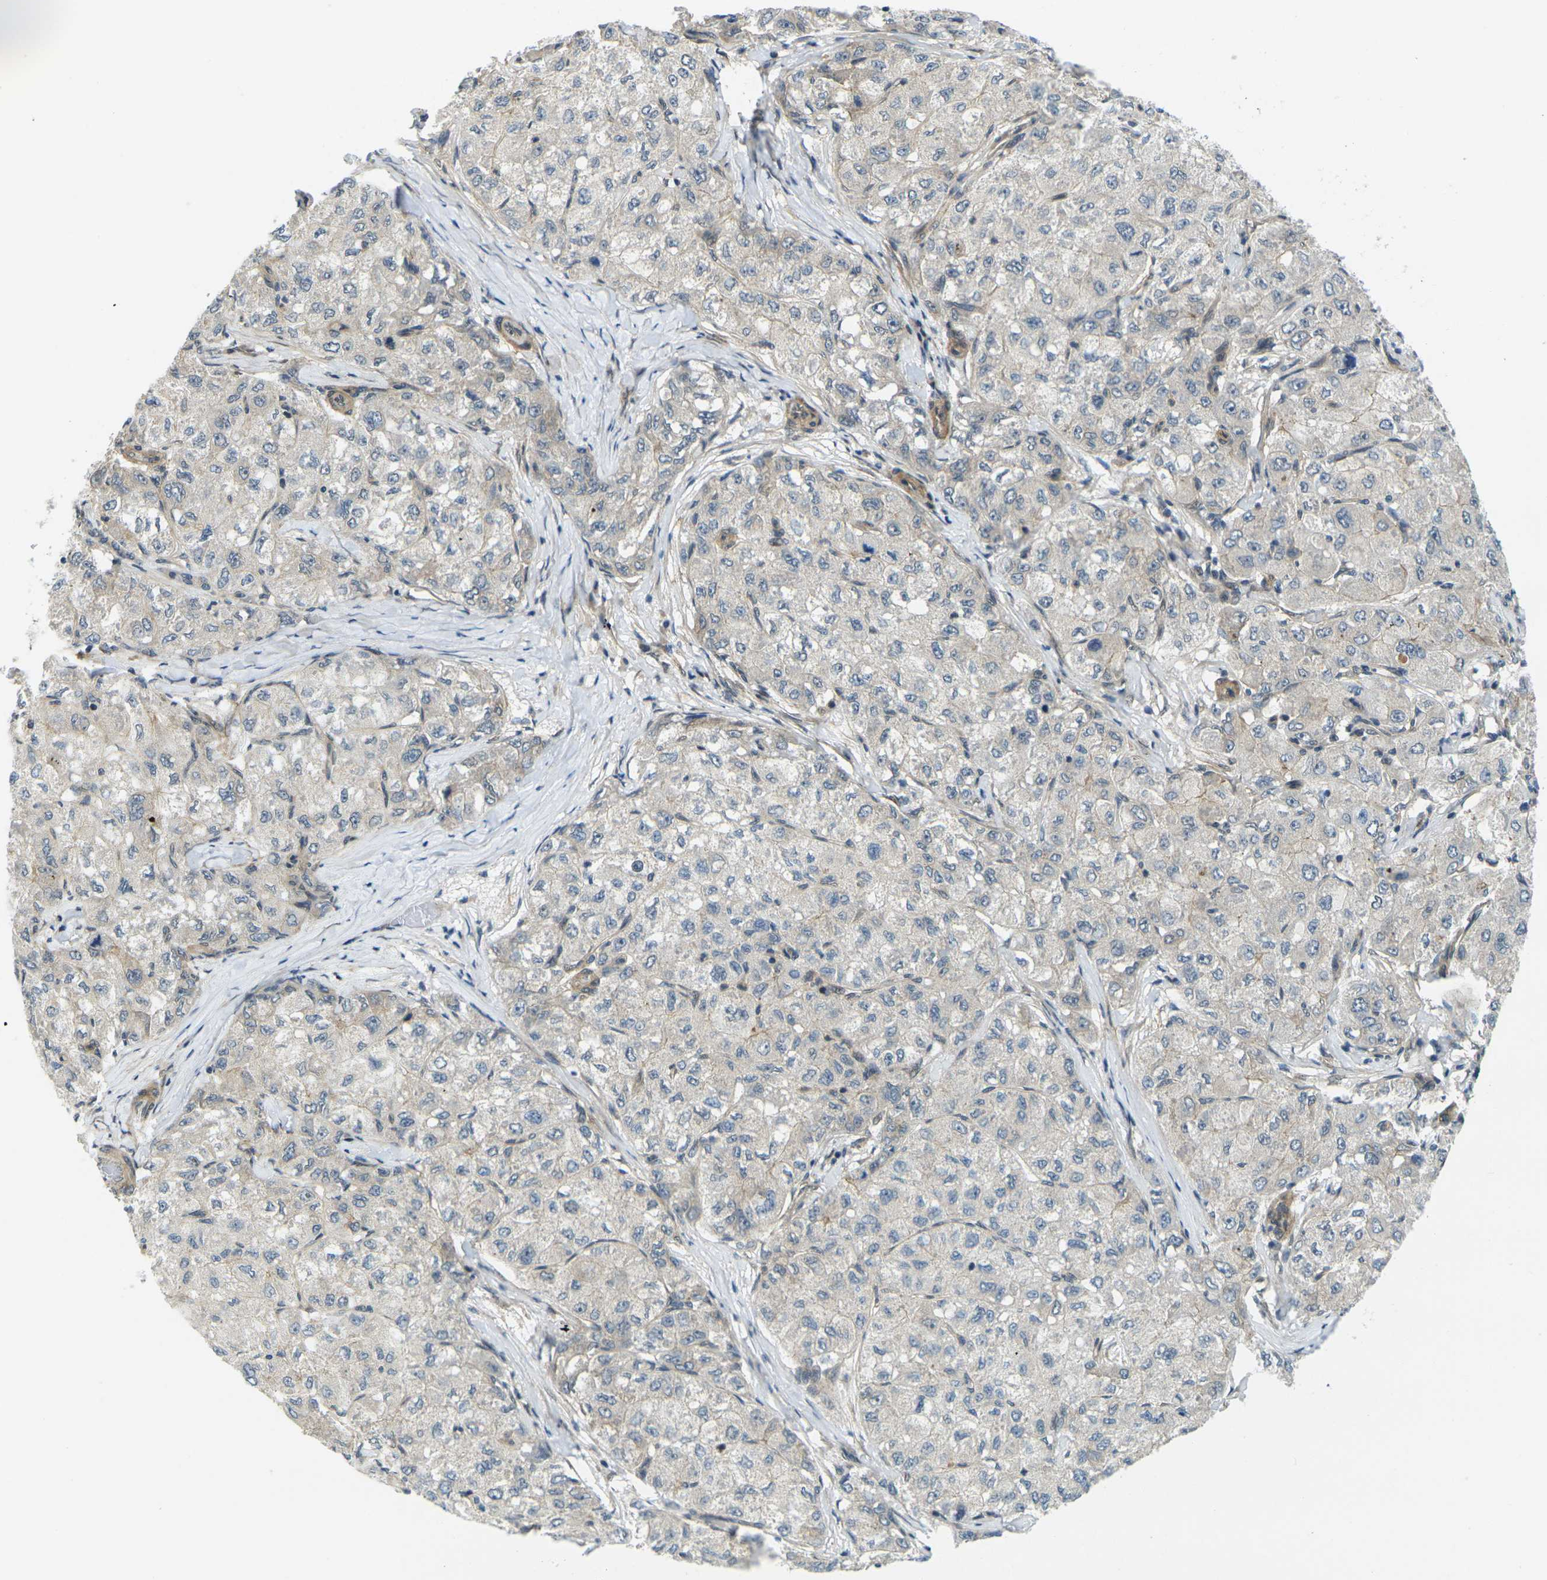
{"staining": {"intensity": "negative", "quantity": "none", "location": "none"}, "tissue": "liver cancer", "cell_type": "Tumor cells", "image_type": "cancer", "snomed": [{"axis": "morphology", "description": "Carcinoma, Hepatocellular, NOS"}, {"axis": "topography", "description": "Liver"}], "caption": "Tumor cells show no significant protein expression in liver cancer (hepatocellular carcinoma).", "gene": "KCTD10", "patient": {"sex": "male", "age": 80}}